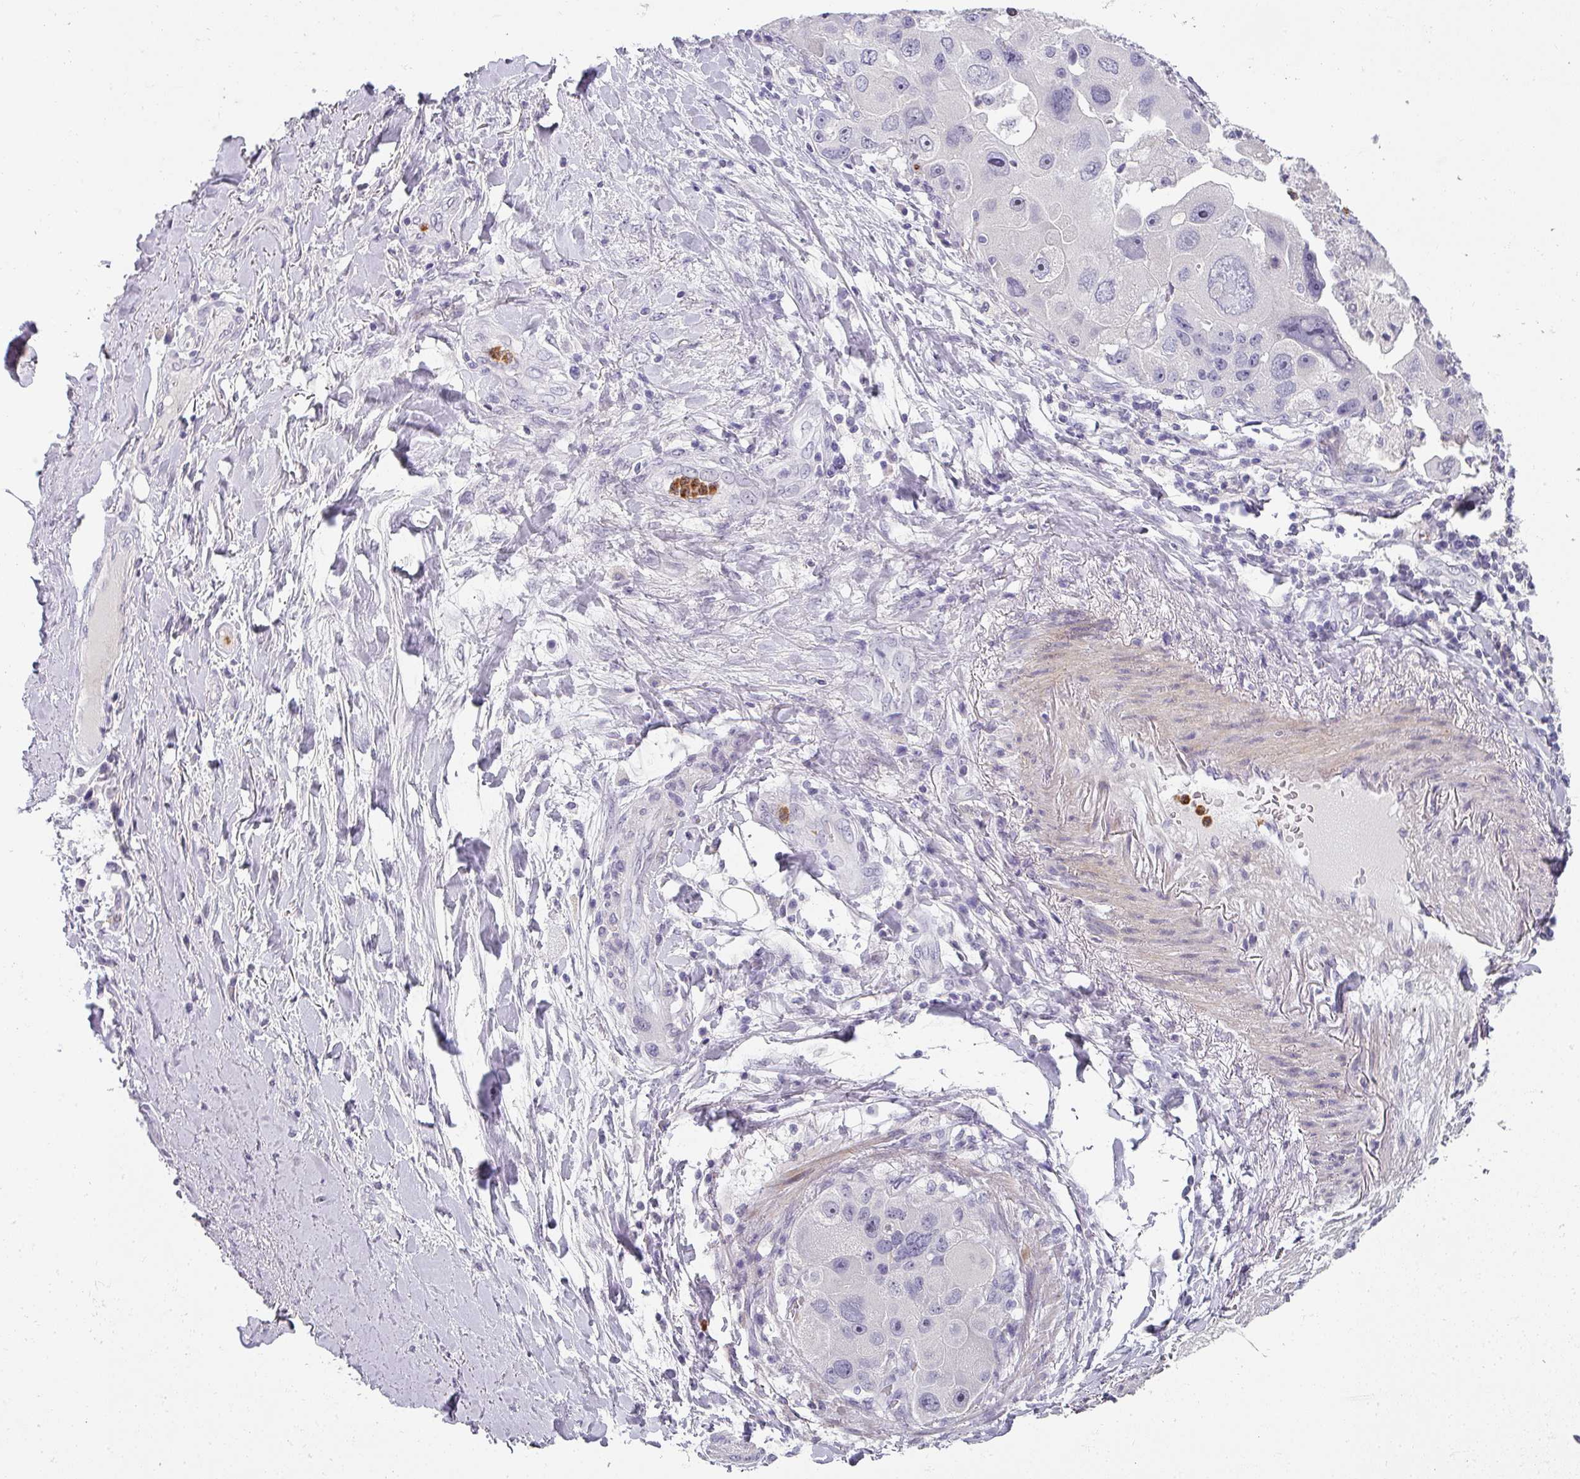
{"staining": {"intensity": "negative", "quantity": "none", "location": "none"}, "tissue": "lung cancer", "cell_type": "Tumor cells", "image_type": "cancer", "snomed": [{"axis": "morphology", "description": "Adenocarcinoma, NOS"}, {"axis": "topography", "description": "Lung"}], "caption": "Immunohistochemistry (IHC) of human lung adenocarcinoma displays no staining in tumor cells.", "gene": "BTLA", "patient": {"sex": "female", "age": 54}}